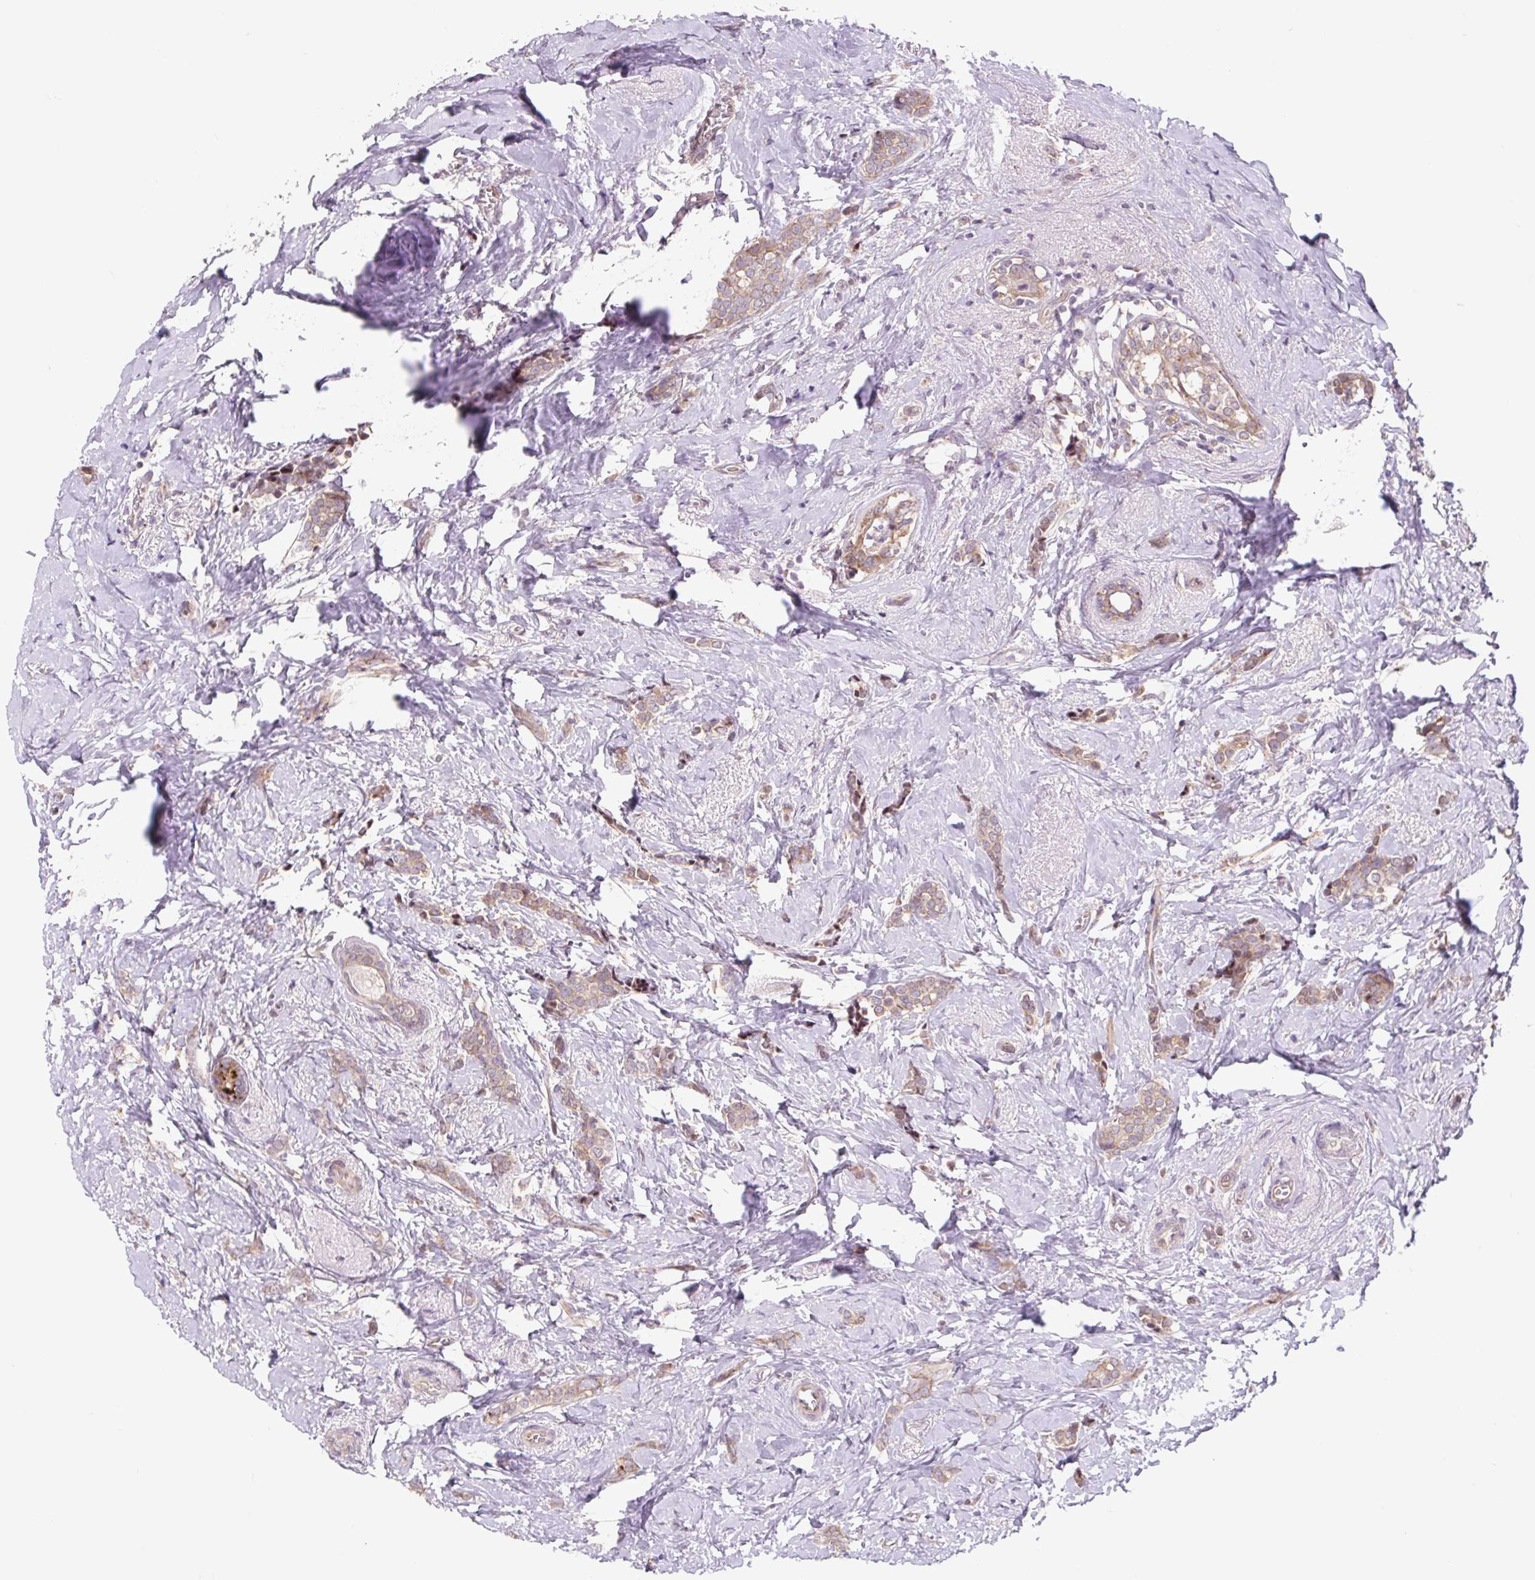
{"staining": {"intensity": "weak", "quantity": ">75%", "location": "cytoplasmic/membranous"}, "tissue": "breast cancer", "cell_type": "Tumor cells", "image_type": "cancer", "snomed": [{"axis": "morphology", "description": "Normal tissue, NOS"}, {"axis": "morphology", "description": "Duct carcinoma"}, {"axis": "topography", "description": "Breast"}], "caption": "Approximately >75% of tumor cells in human infiltrating ductal carcinoma (breast) exhibit weak cytoplasmic/membranous protein positivity as visualized by brown immunohistochemical staining.", "gene": "HFE", "patient": {"sex": "female", "age": 77}}